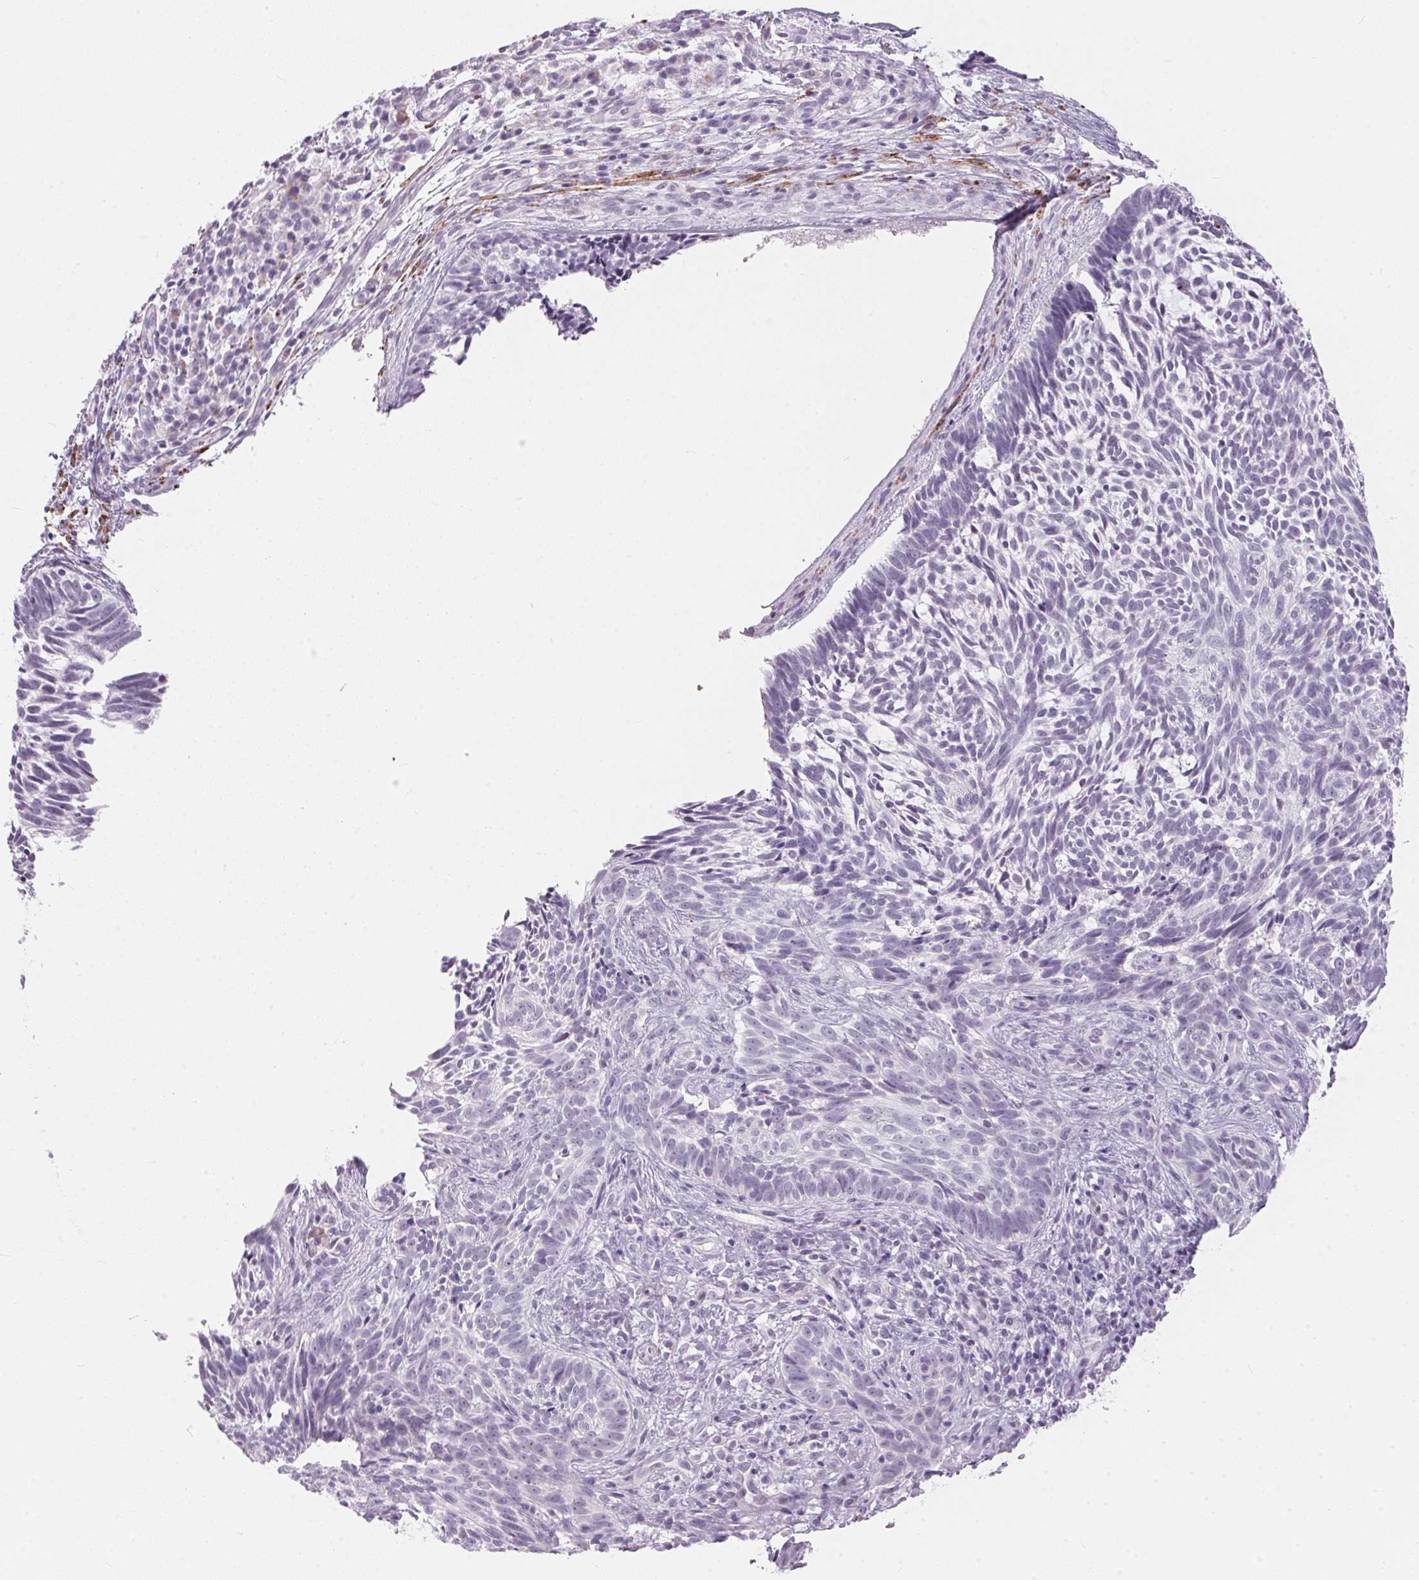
{"staining": {"intensity": "negative", "quantity": "none", "location": "none"}, "tissue": "skin cancer", "cell_type": "Tumor cells", "image_type": "cancer", "snomed": [{"axis": "morphology", "description": "Basal cell carcinoma"}, {"axis": "topography", "description": "Skin"}], "caption": "Skin basal cell carcinoma stained for a protein using IHC shows no positivity tumor cells.", "gene": "CADPS", "patient": {"sex": "male", "age": 65}}